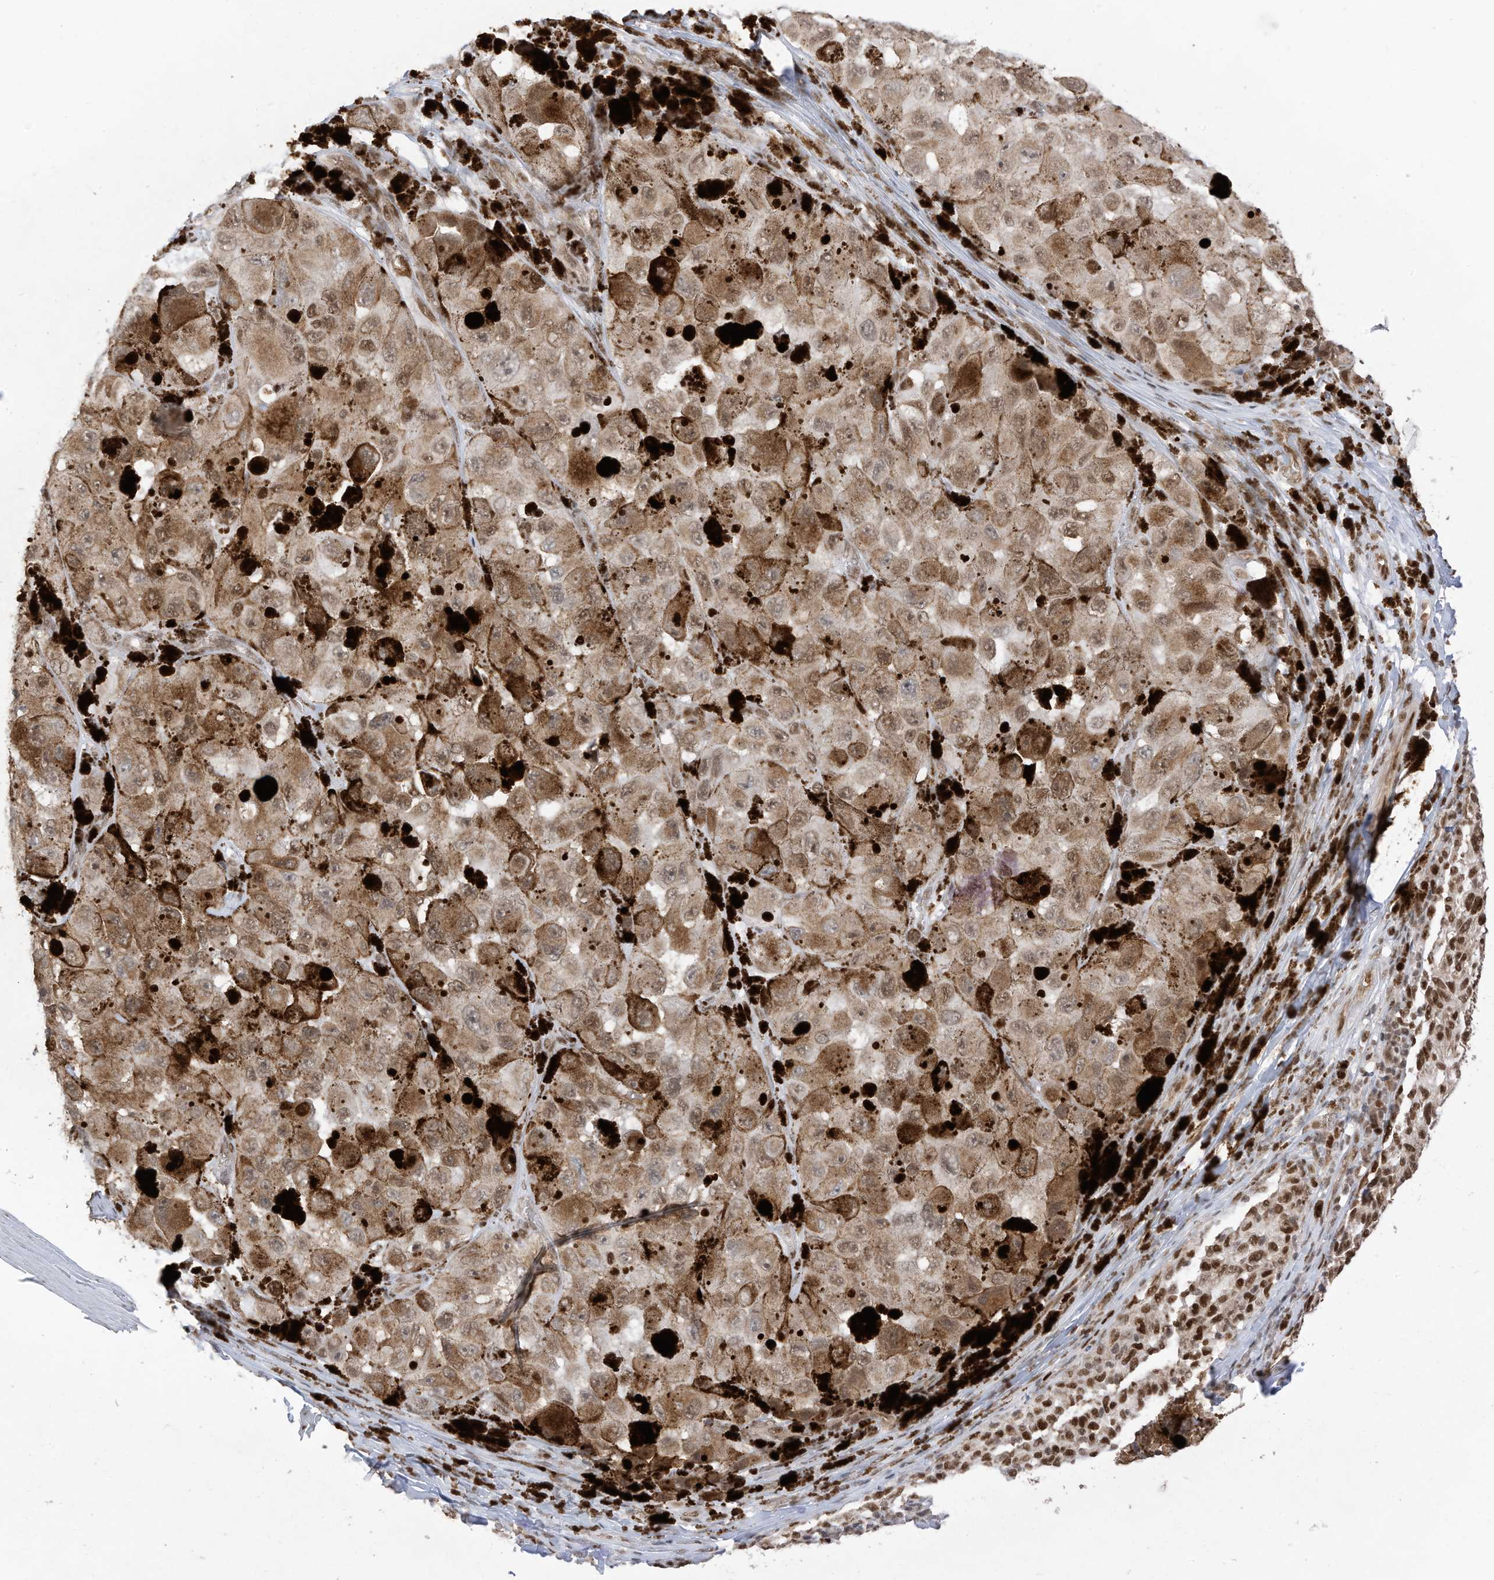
{"staining": {"intensity": "moderate", "quantity": ">75%", "location": "cytoplasmic/membranous,nuclear"}, "tissue": "melanoma", "cell_type": "Tumor cells", "image_type": "cancer", "snomed": [{"axis": "morphology", "description": "Malignant melanoma, NOS"}, {"axis": "topography", "description": "Skin"}], "caption": "Protein staining by immunohistochemistry displays moderate cytoplasmic/membranous and nuclear expression in approximately >75% of tumor cells in malignant melanoma. Nuclei are stained in blue.", "gene": "AURKAIP1", "patient": {"sex": "female", "age": 73}}